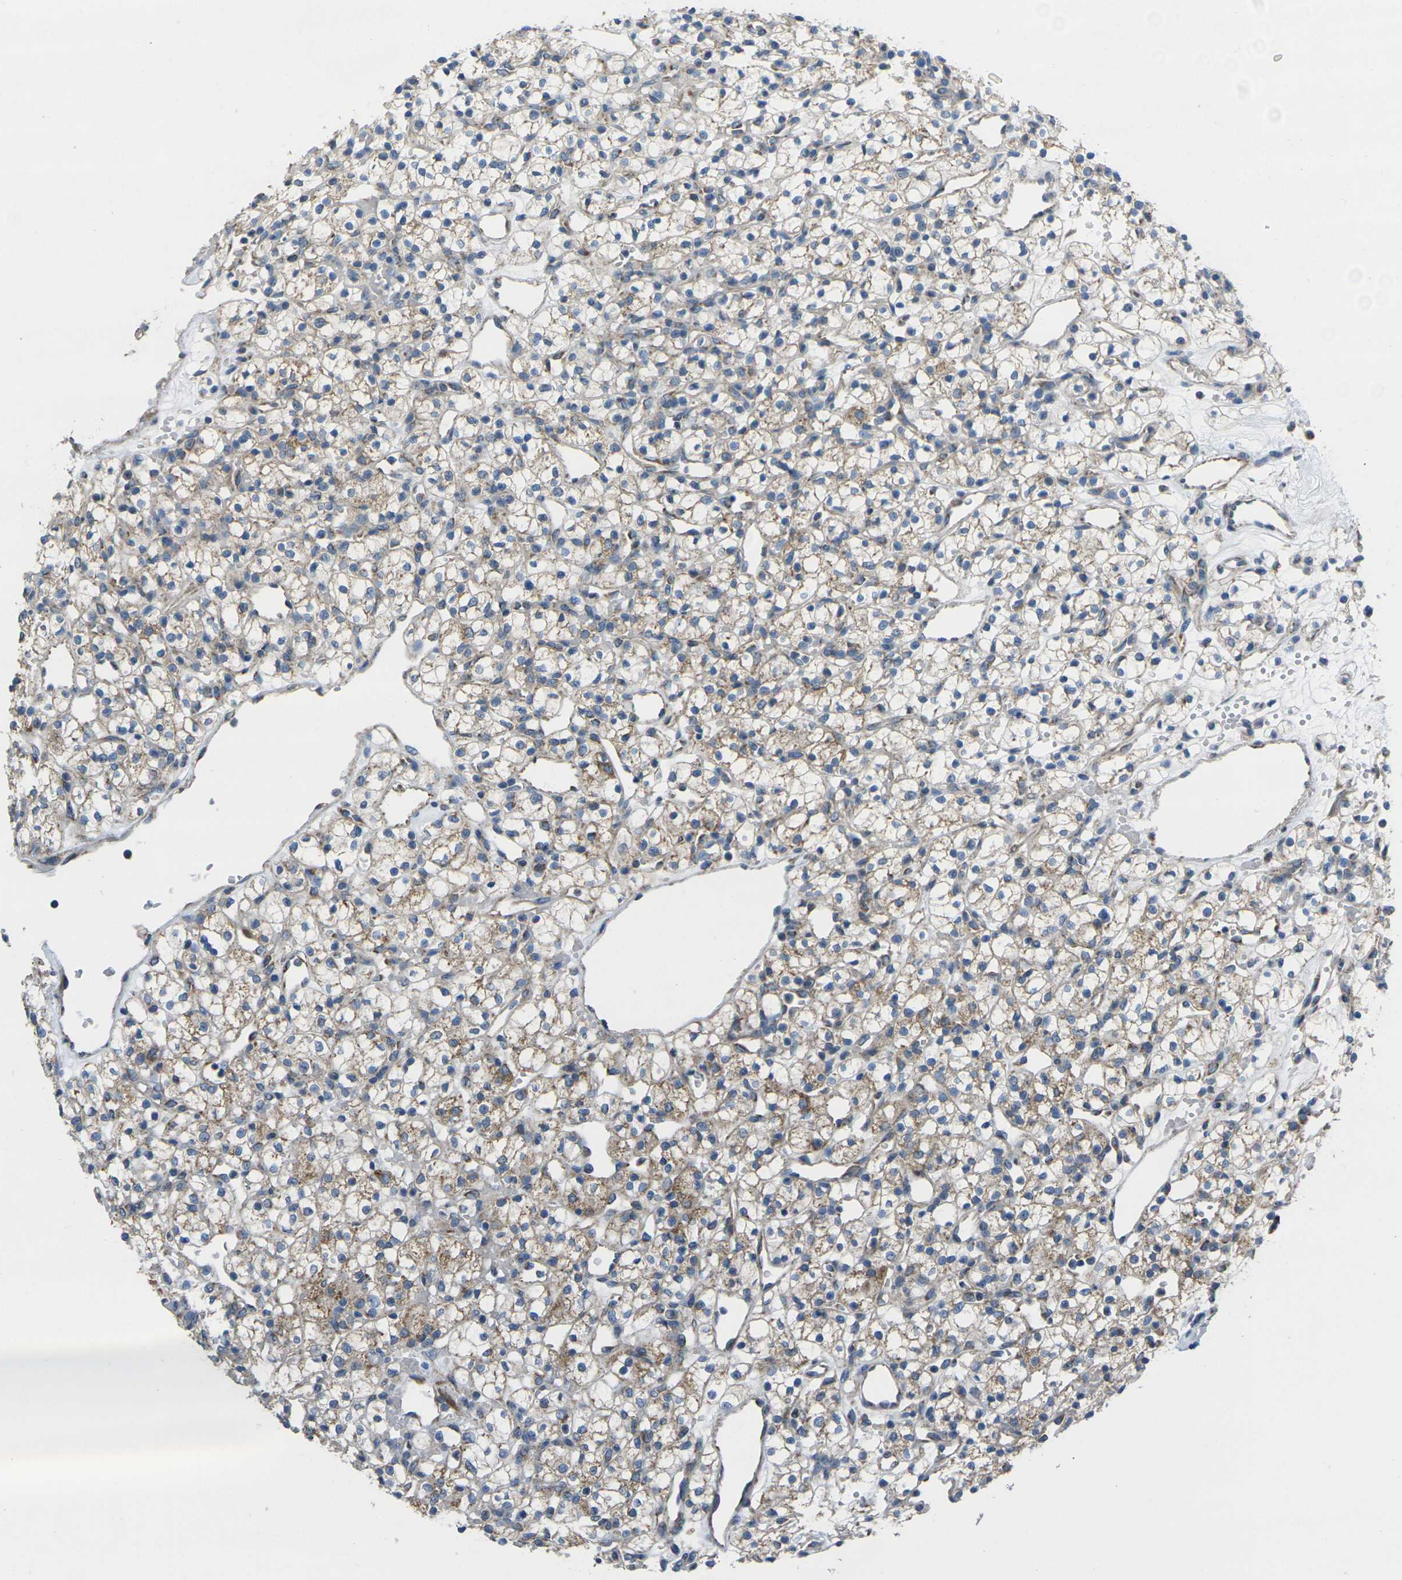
{"staining": {"intensity": "weak", "quantity": ">75%", "location": "cytoplasmic/membranous"}, "tissue": "renal cancer", "cell_type": "Tumor cells", "image_type": "cancer", "snomed": [{"axis": "morphology", "description": "Adenocarcinoma, NOS"}, {"axis": "topography", "description": "Kidney"}], "caption": "An IHC image of neoplastic tissue is shown. Protein staining in brown highlights weak cytoplasmic/membranous positivity in renal adenocarcinoma within tumor cells.", "gene": "TMEM120B", "patient": {"sex": "female", "age": 60}}